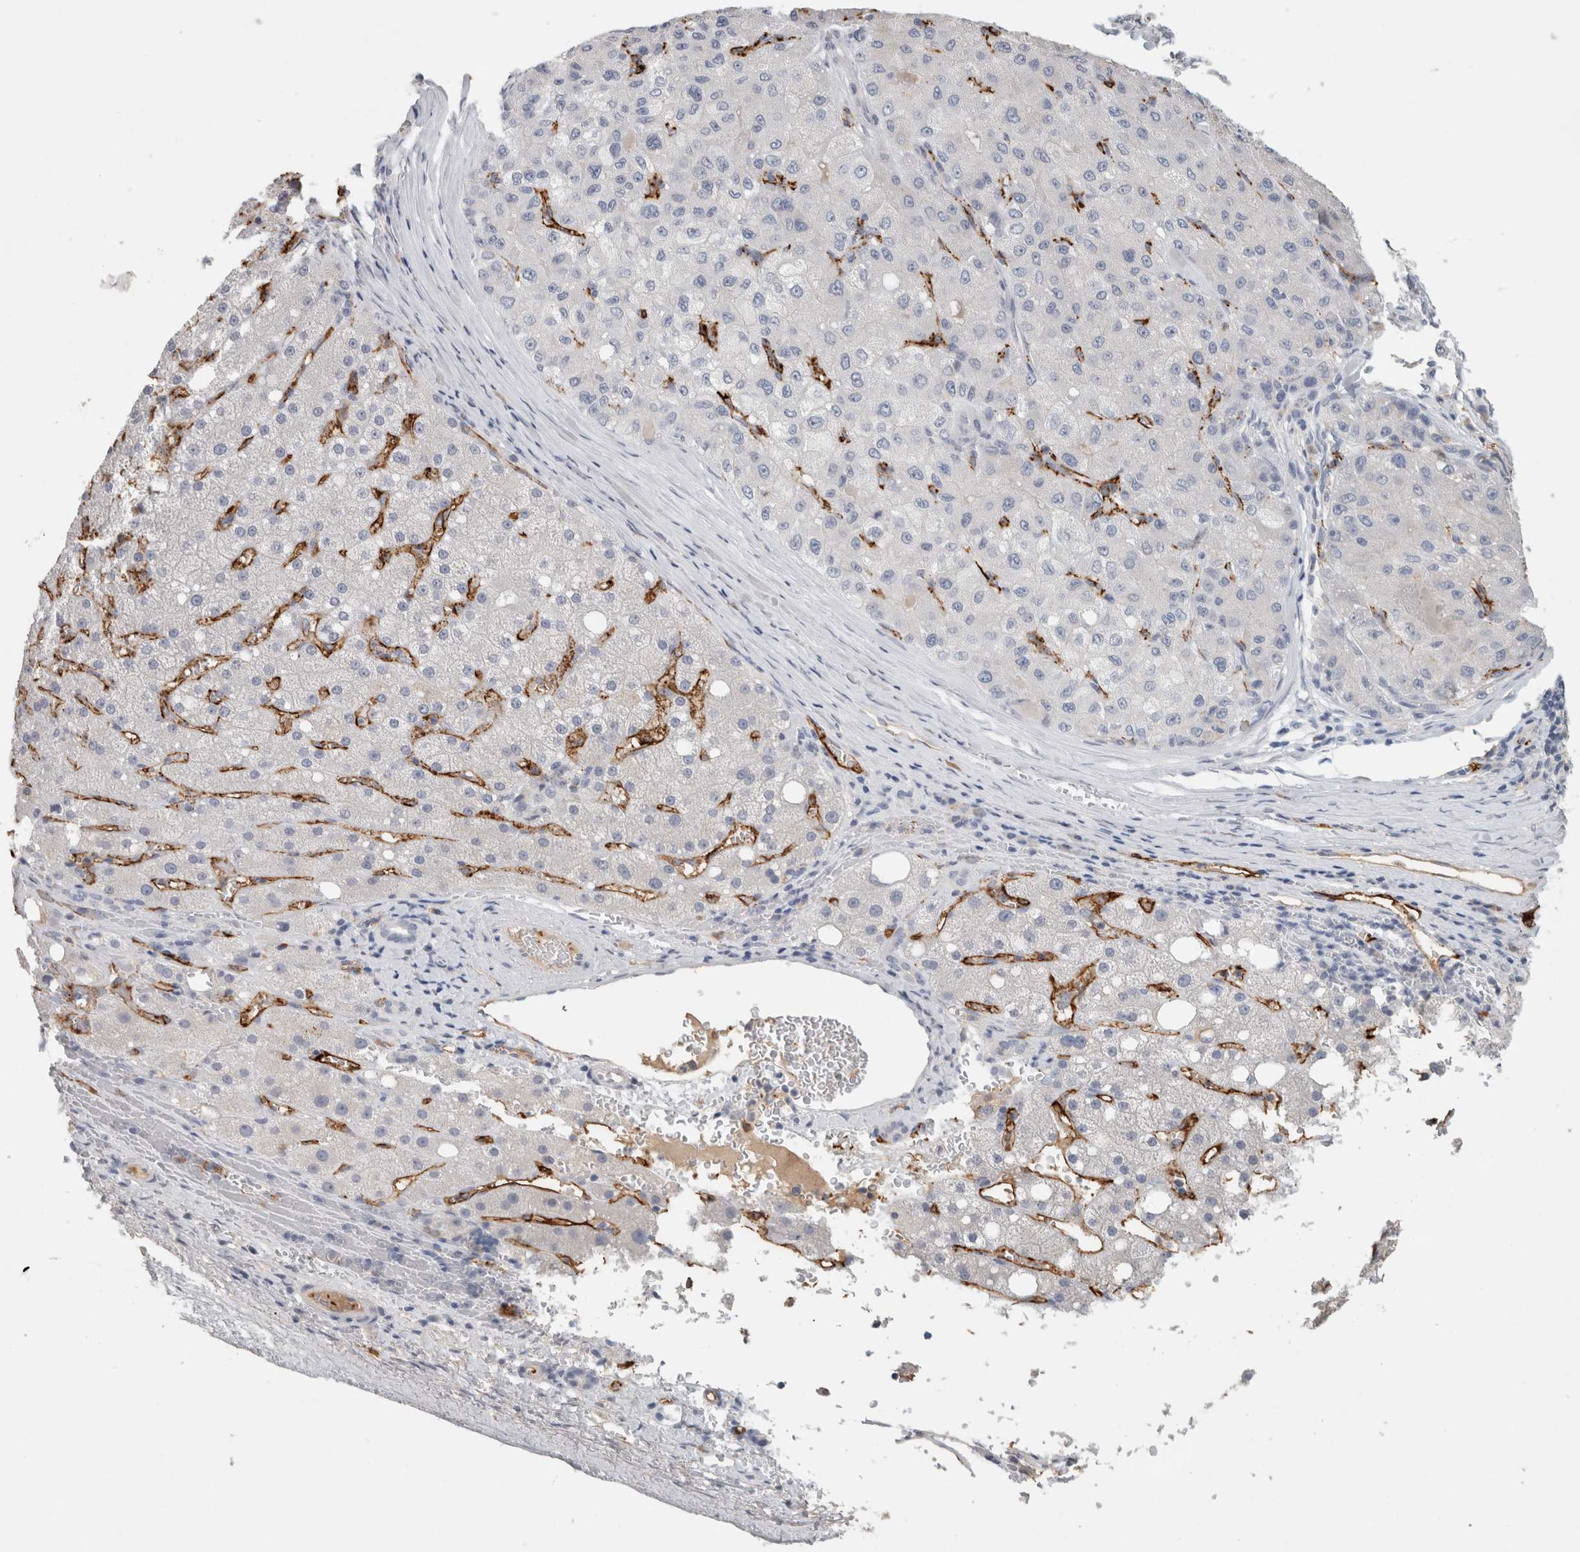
{"staining": {"intensity": "negative", "quantity": "none", "location": "none"}, "tissue": "liver cancer", "cell_type": "Tumor cells", "image_type": "cancer", "snomed": [{"axis": "morphology", "description": "Carcinoma, Hepatocellular, NOS"}, {"axis": "topography", "description": "Liver"}], "caption": "Protein analysis of liver hepatocellular carcinoma displays no significant expression in tumor cells.", "gene": "CD36", "patient": {"sex": "male", "age": 80}}